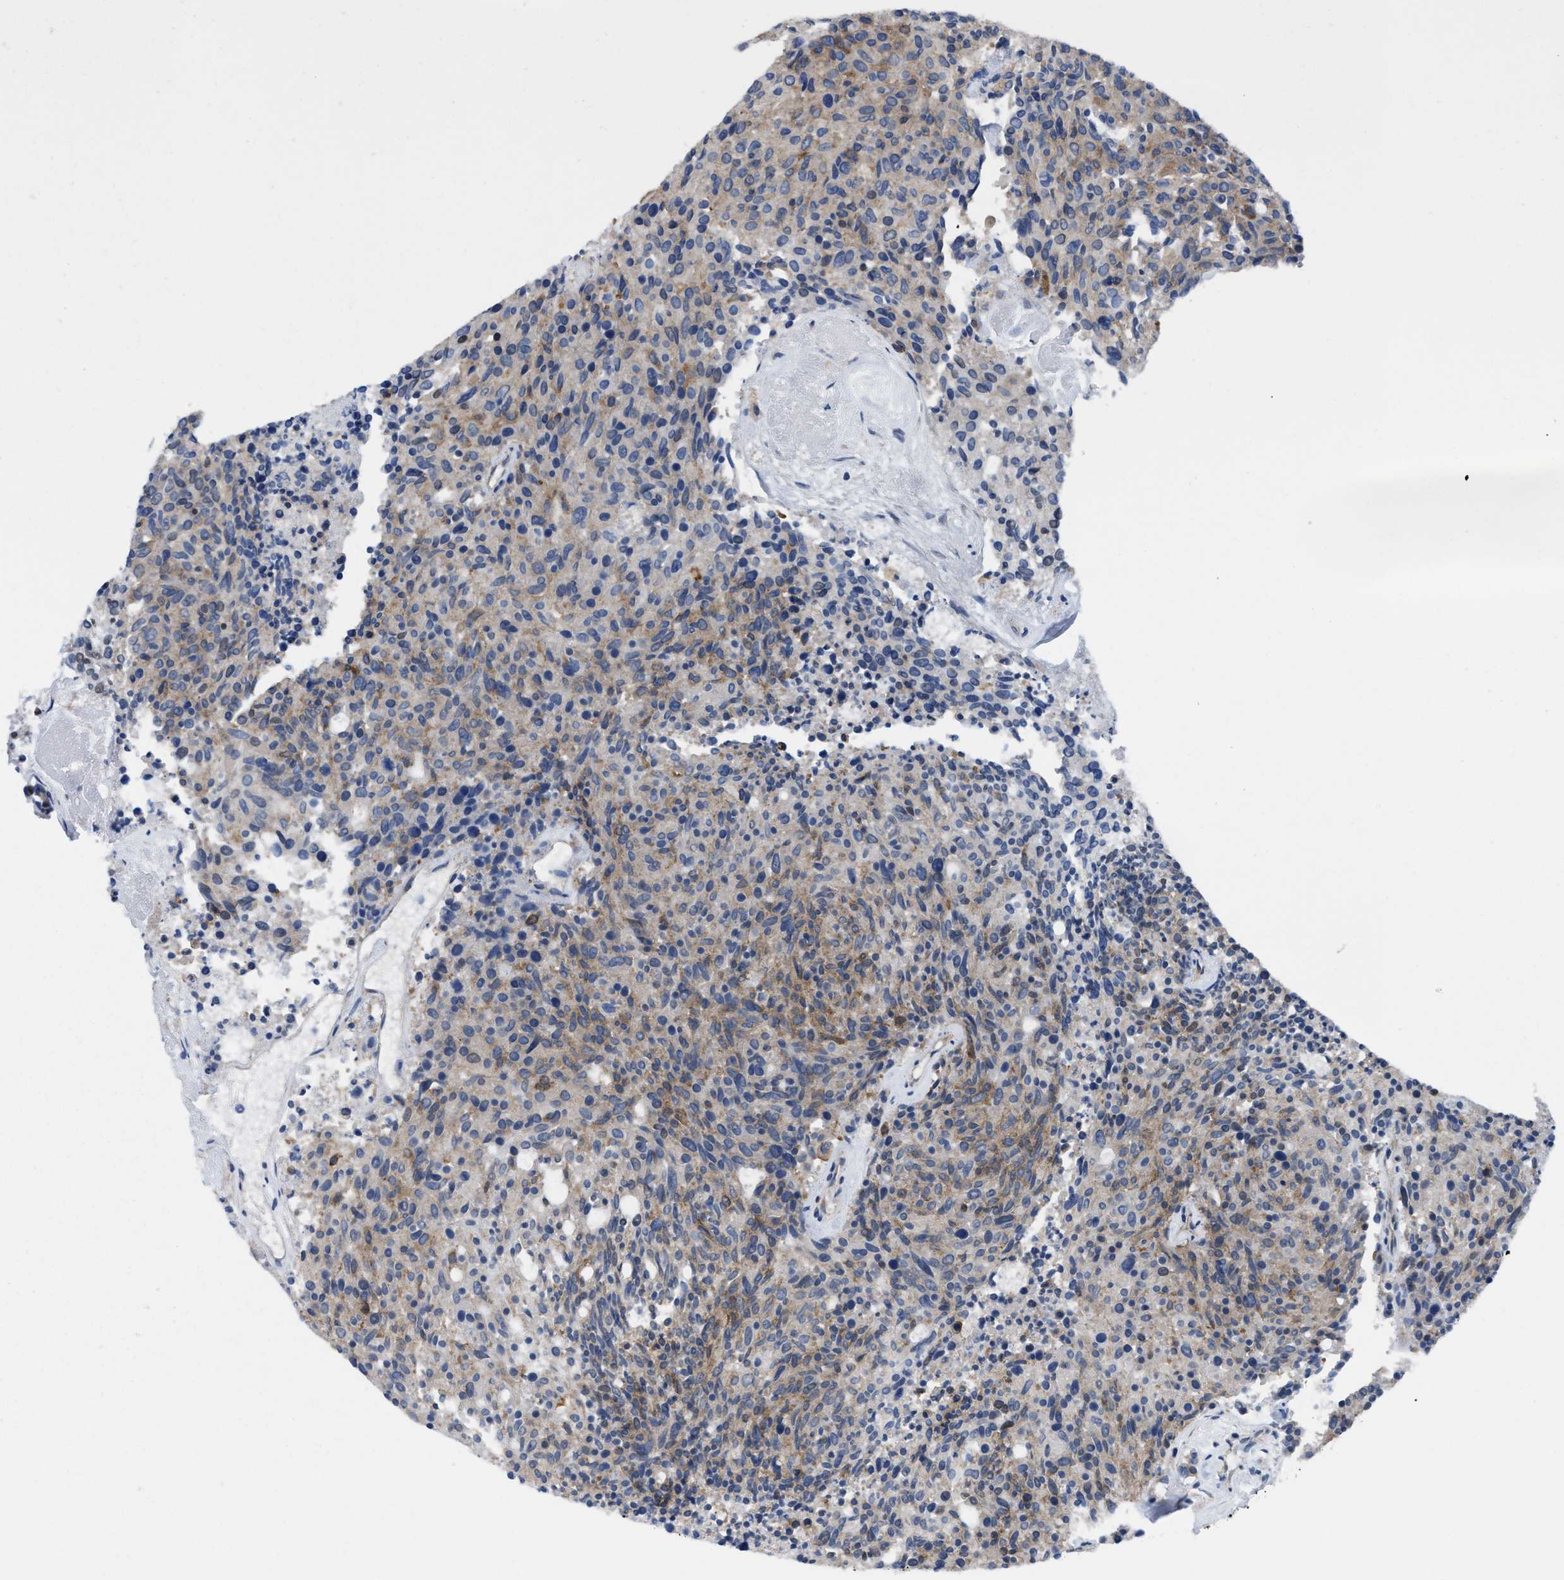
{"staining": {"intensity": "weak", "quantity": "25%-75%", "location": "cytoplasmic/membranous"}, "tissue": "carcinoid", "cell_type": "Tumor cells", "image_type": "cancer", "snomed": [{"axis": "morphology", "description": "Carcinoid, malignant, NOS"}, {"axis": "topography", "description": "Pancreas"}], "caption": "The micrograph displays a brown stain indicating the presence of a protein in the cytoplasmic/membranous of tumor cells in carcinoid.", "gene": "MIER1", "patient": {"sex": "female", "age": 54}}